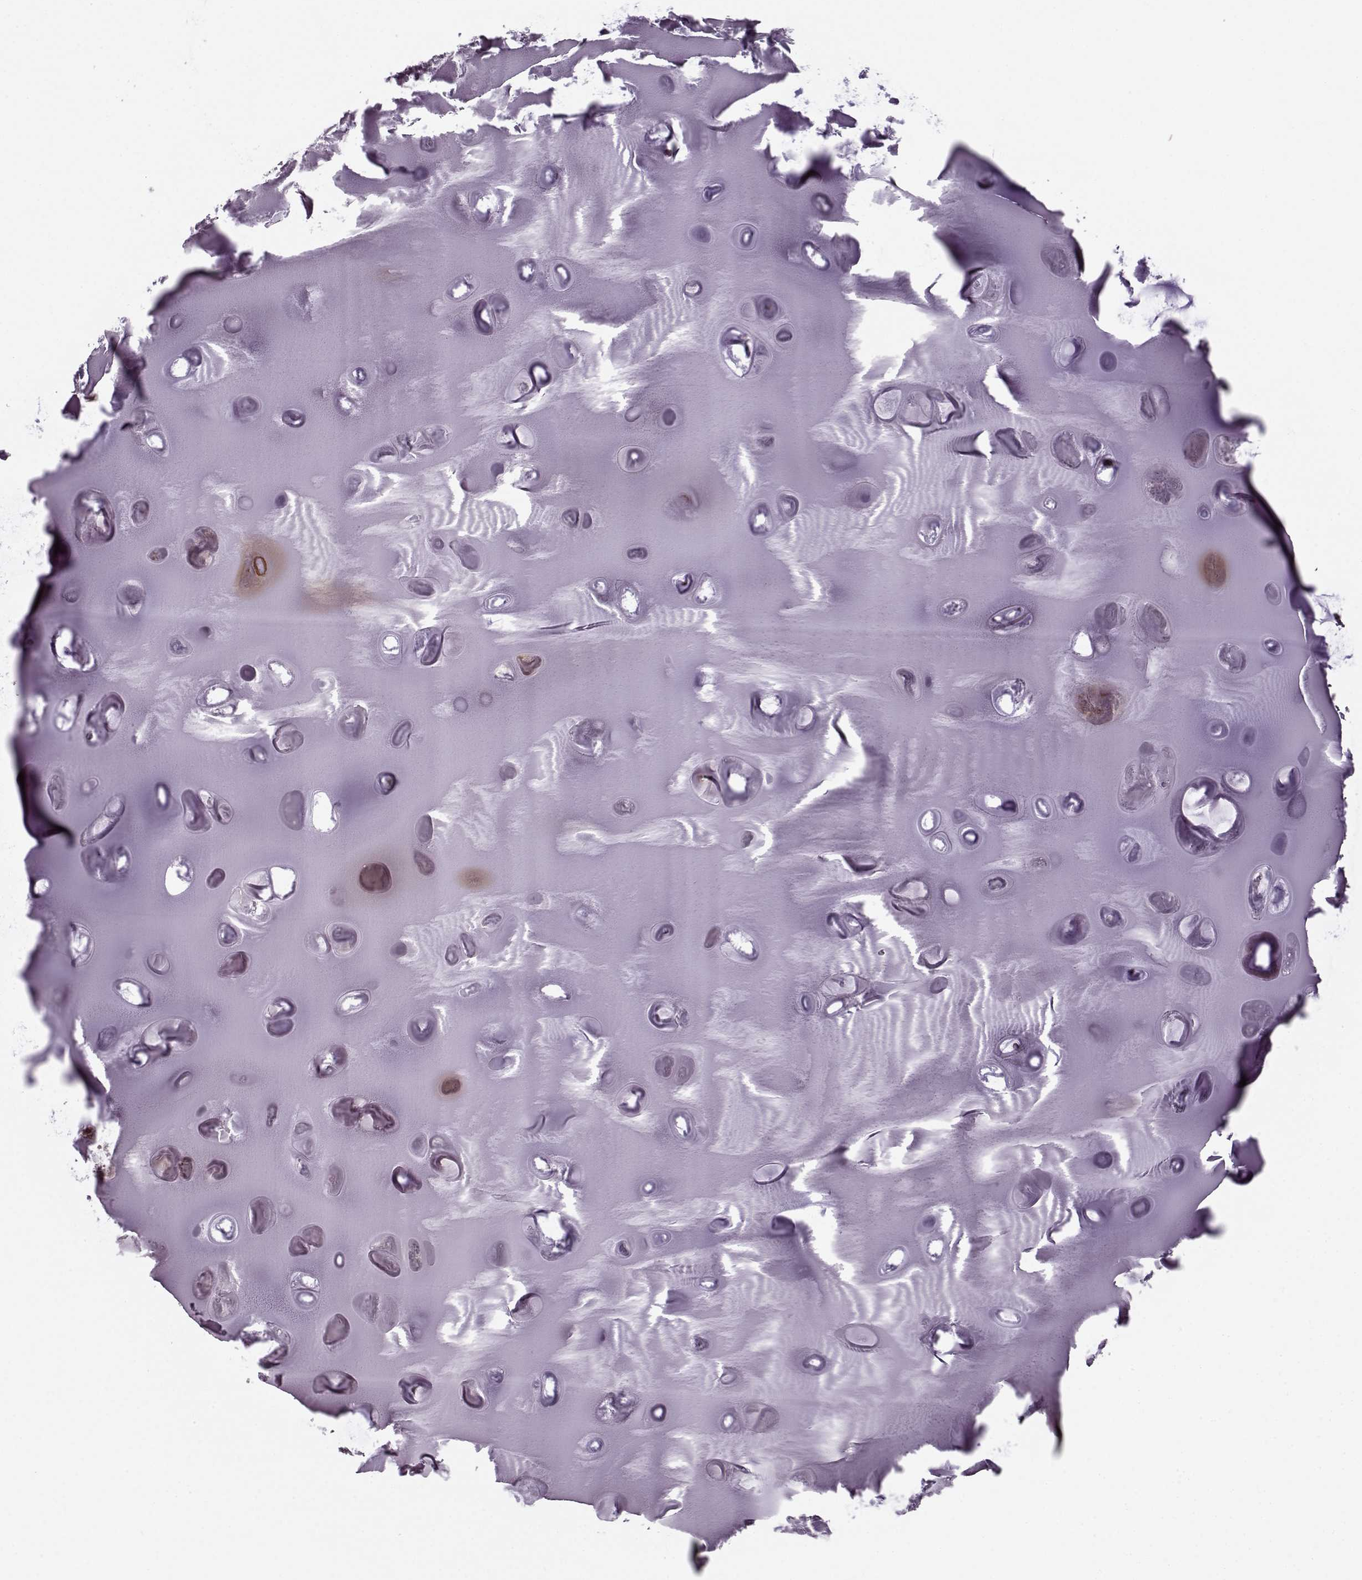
{"staining": {"intensity": "moderate", "quantity": "<25%", "location": "cytoplasmic/membranous"}, "tissue": "soft tissue", "cell_type": "Chondrocytes", "image_type": "normal", "snomed": [{"axis": "morphology", "description": "Normal tissue, NOS"}, {"axis": "morphology", "description": "Squamous cell carcinoma, NOS"}, {"axis": "topography", "description": "Cartilage tissue"}, {"axis": "topography", "description": "Lung"}], "caption": "Brown immunohistochemical staining in benign soft tissue demonstrates moderate cytoplasmic/membranous staining in approximately <25% of chondrocytes. (brown staining indicates protein expression, while blue staining denotes nuclei).", "gene": "SYNPO", "patient": {"sex": "male", "age": 66}}